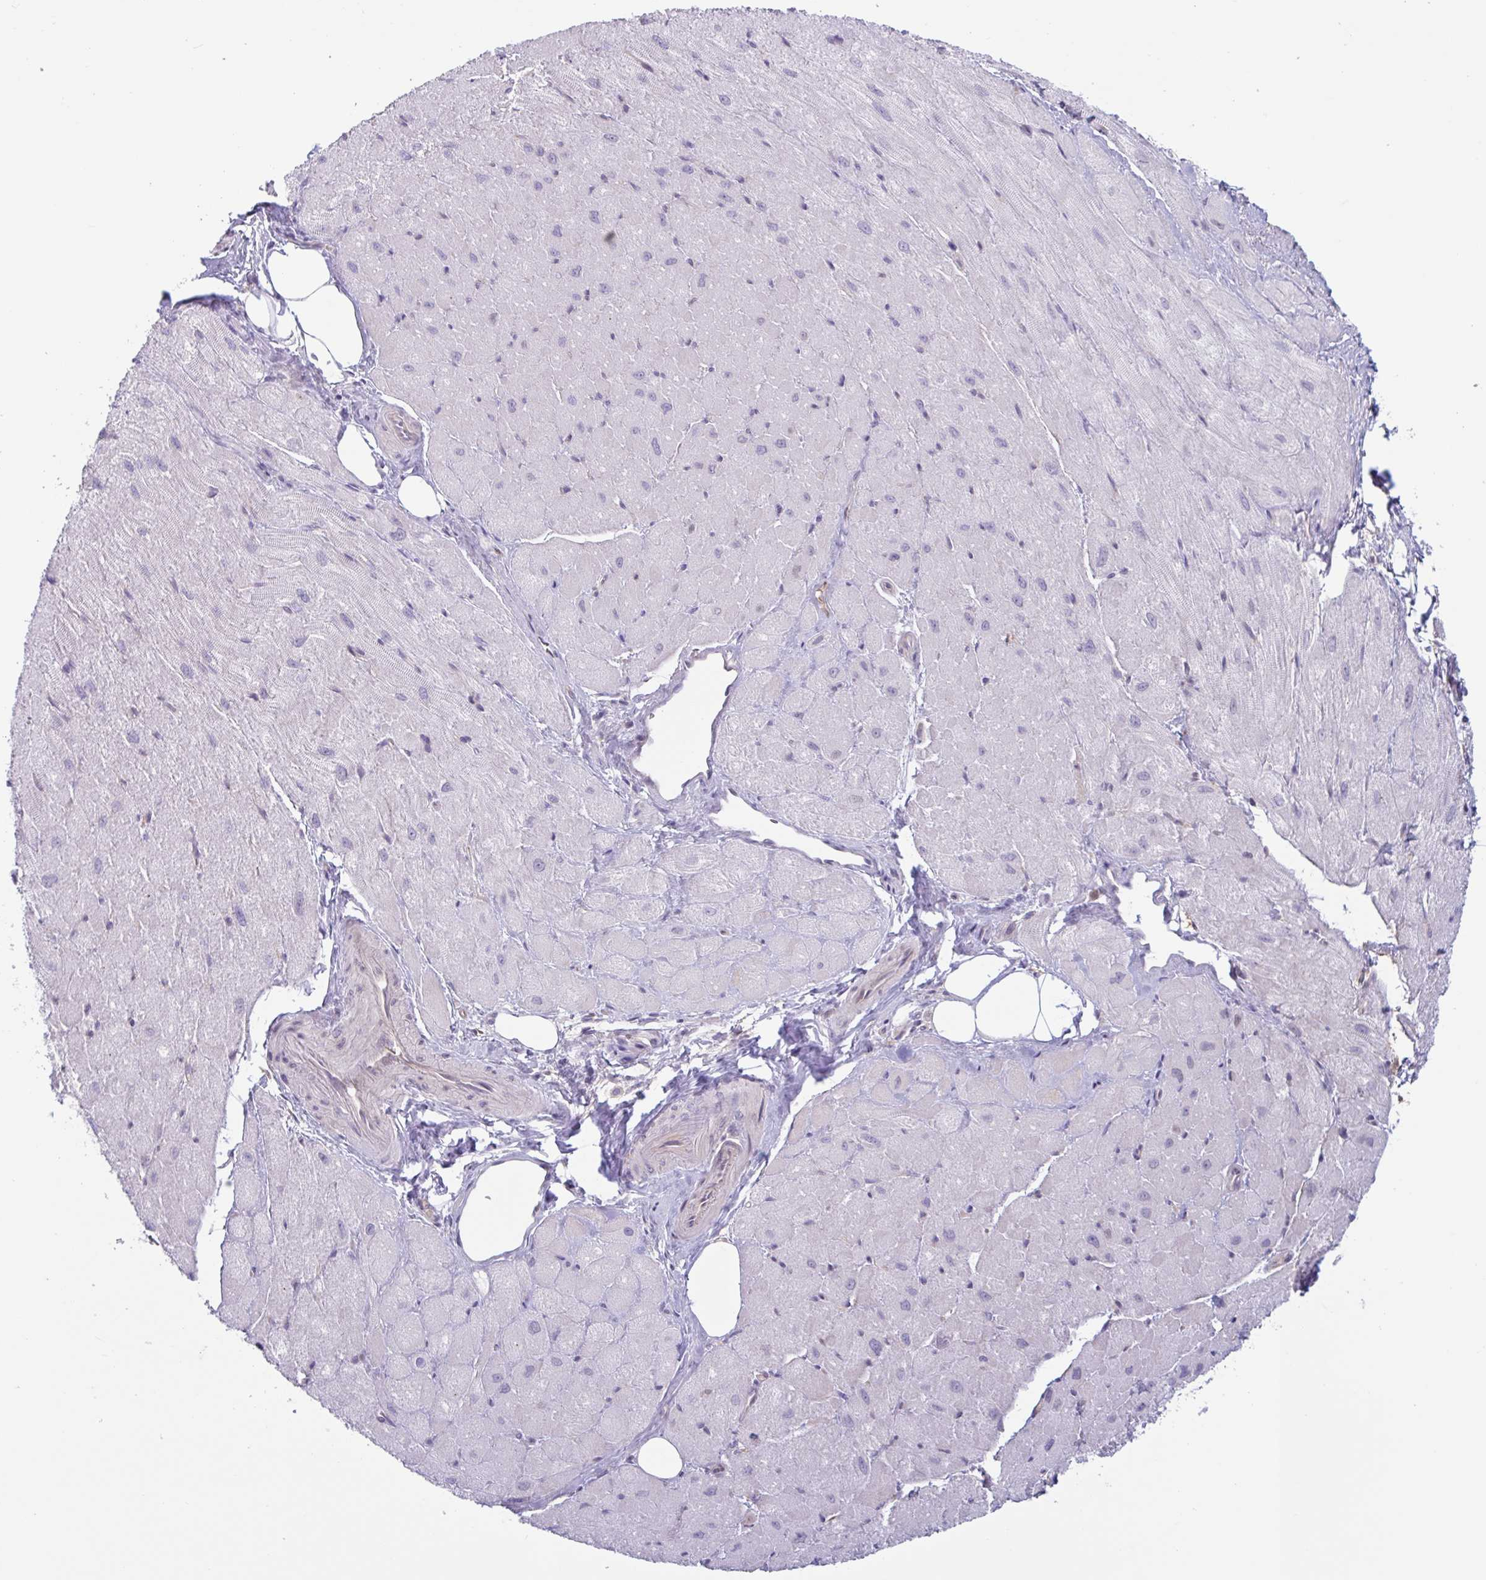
{"staining": {"intensity": "negative", "quantity": "none", "location": "none"}, "tissue": "heart muscle", "cell_type": "Cardiomyocytes", "image_type": "normal", "snomed": [{"axis": "morphology", "description": "Normal tissue, NOS"}, {"axis": "topography", "description": "Heart"}], "caption": "Photomicrograph shows no significant protein staining in cardiomyocytes of benign heart muscle. (DAB IHC with hematoxylin counter stain).", "gene": "TAF1D", "patient": {"sex": "male", "age": 62}}